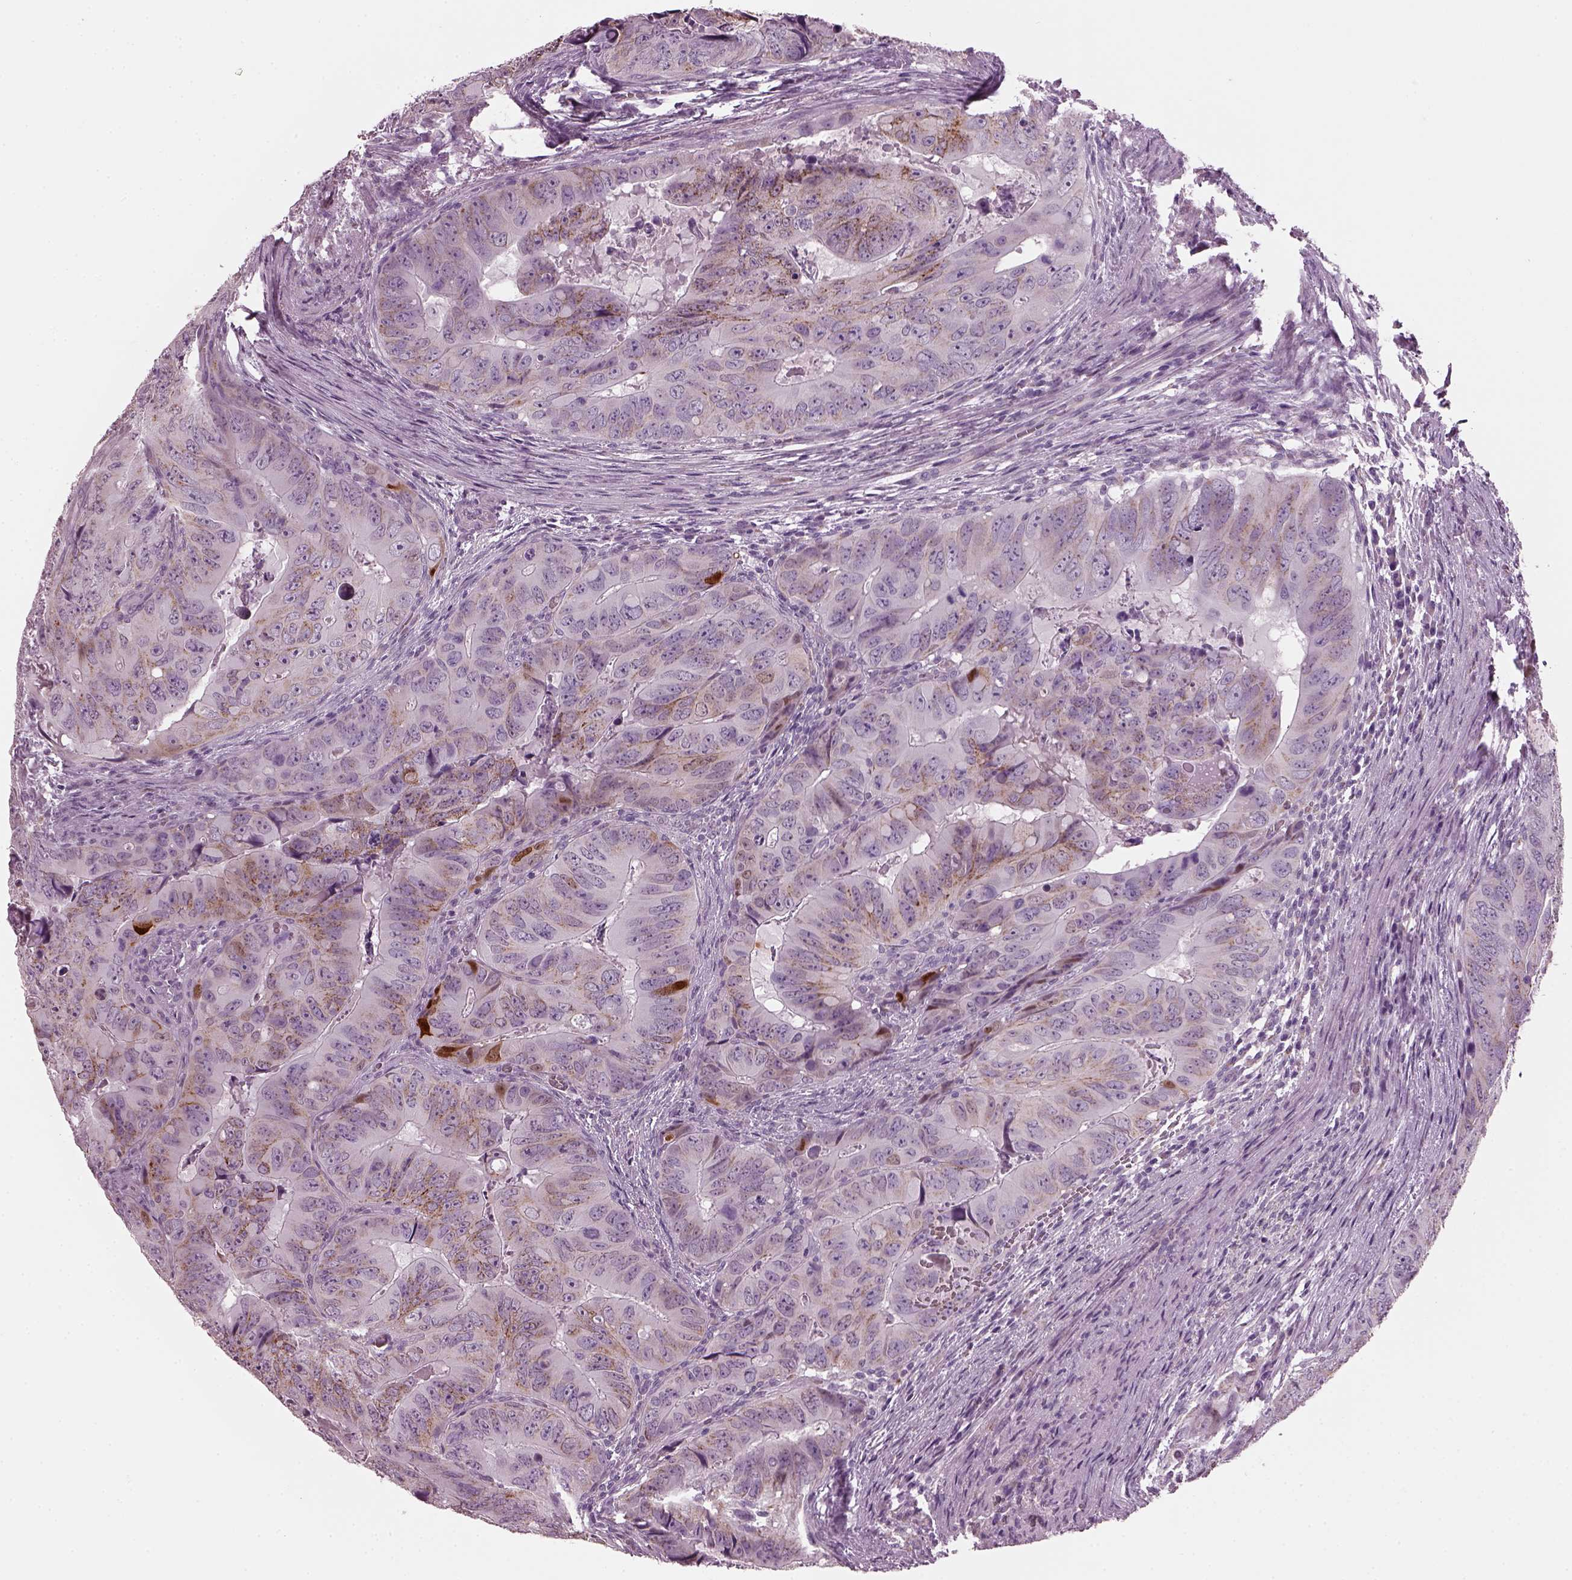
{"staining": {"intensity": "moderate", "quantity": "25%-75%", "location": "cytoplasmic/membranous"}, "tissue": "colorectal cancer", "cell_type": "Tumor cells", "image_type": "cancer", "snomed": [{"axis": "morphology", "description": "Adenocarcinoma, NOS"}, {"axis": "topography", "description": "Colon"}], "caption": "A brown stain shows moderate cytoplasmic/membranous expression of a protein in colorectal cancer (adenocarcinoma) tumor cells.", "gene": "PRR9", "patient": {"sex": "male", "age": 79}}